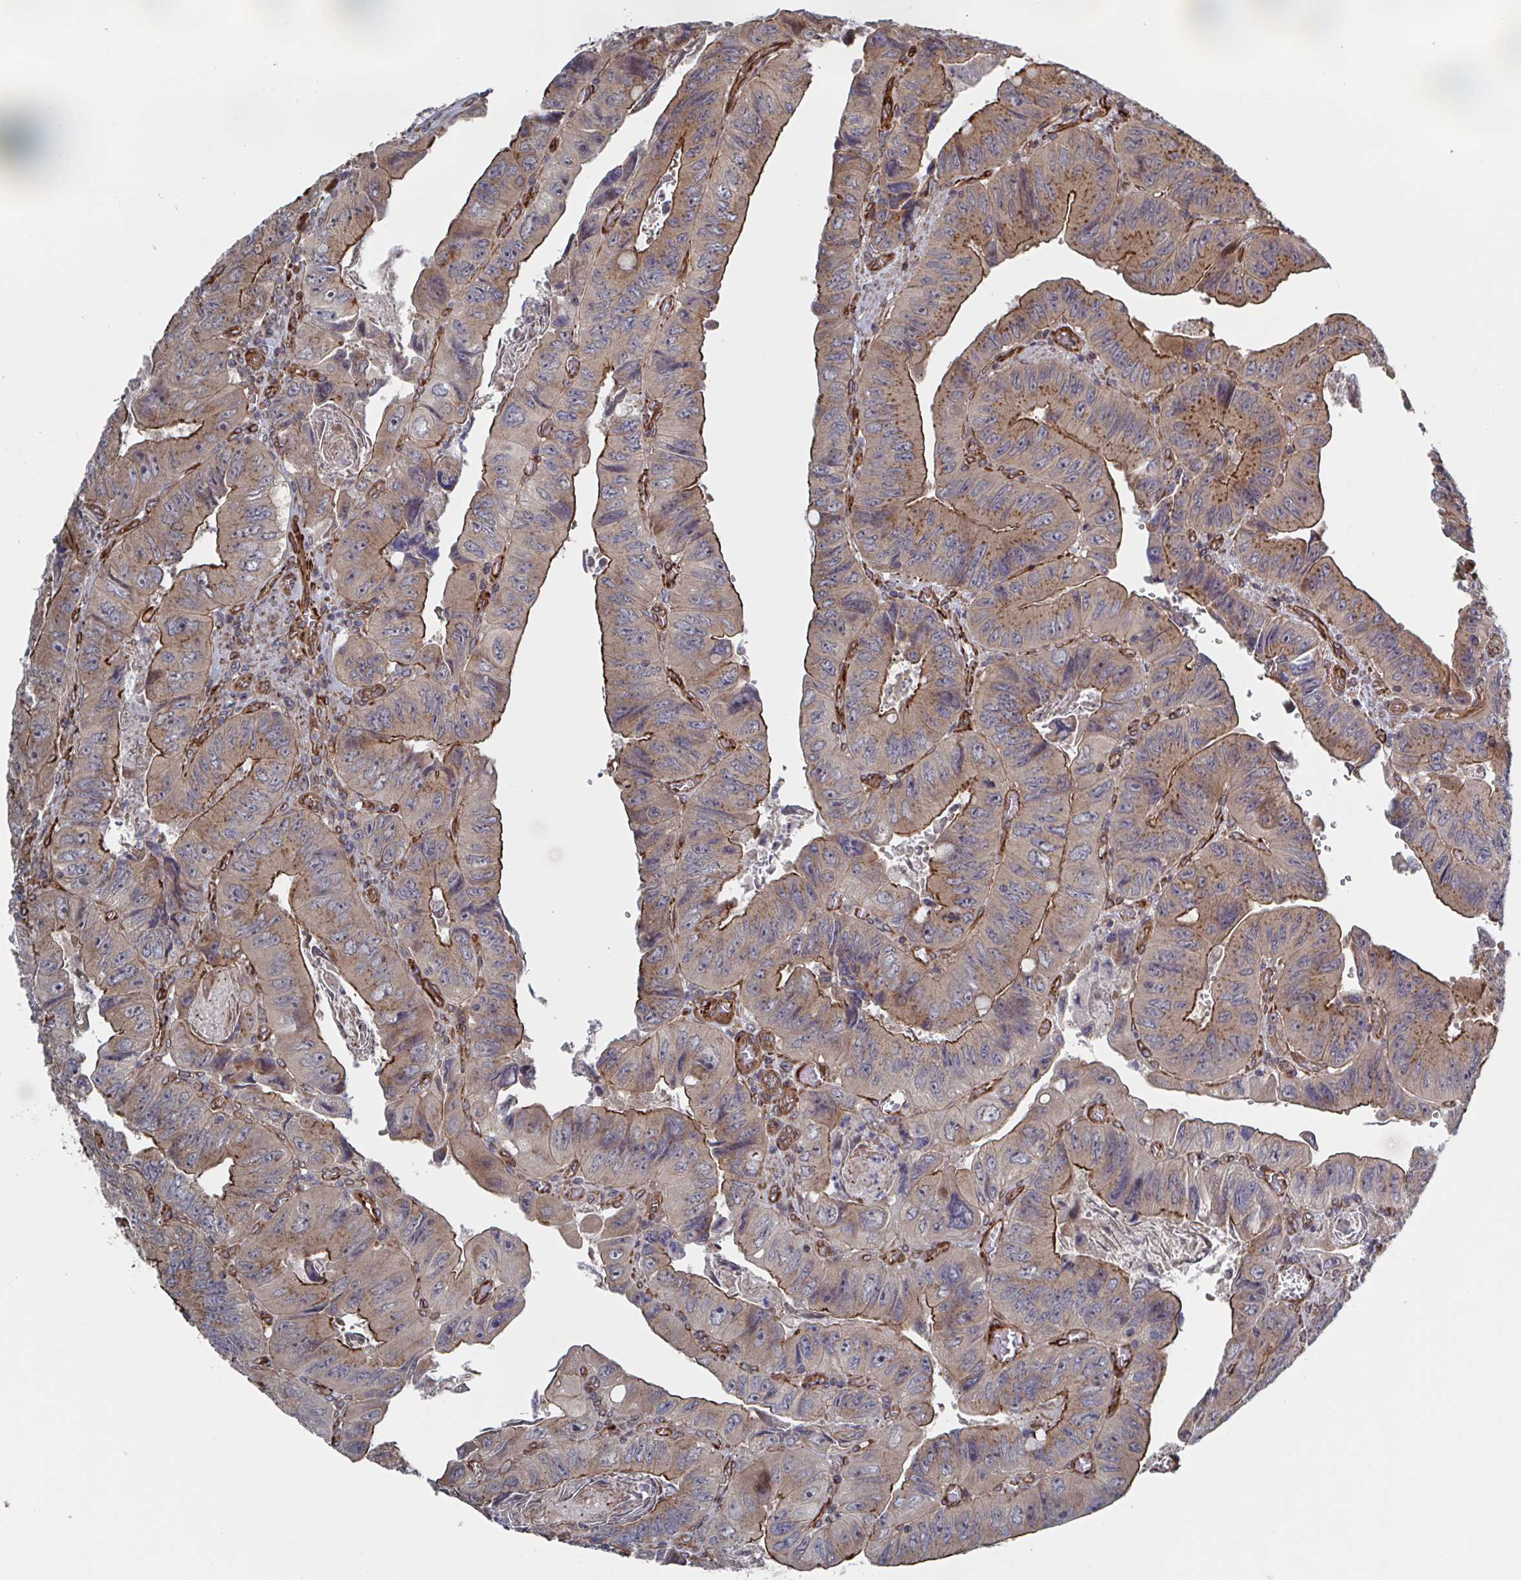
{"staining": {"intensity": "moderate", "quantity": ">75%", "location": "cytoplasmic/membranous"}, "tissue": "colorectal cancer", "cell_type": "Tumor cells", "image_type": "cancer", "snomed": [{"axis": "morphology", "description": "Adenocarcinoma, NOS"}, {"axis": "topography", "description": "Colon"}], "caption": "A medium amount of moderate cytoplasmic/membranous expression is appreciated in approximately >75% of tumor cells in adenocarcinoma (colorectal) tissue.", "gene": "DVL3", "patient": {"sex": "female", "age": 84}}